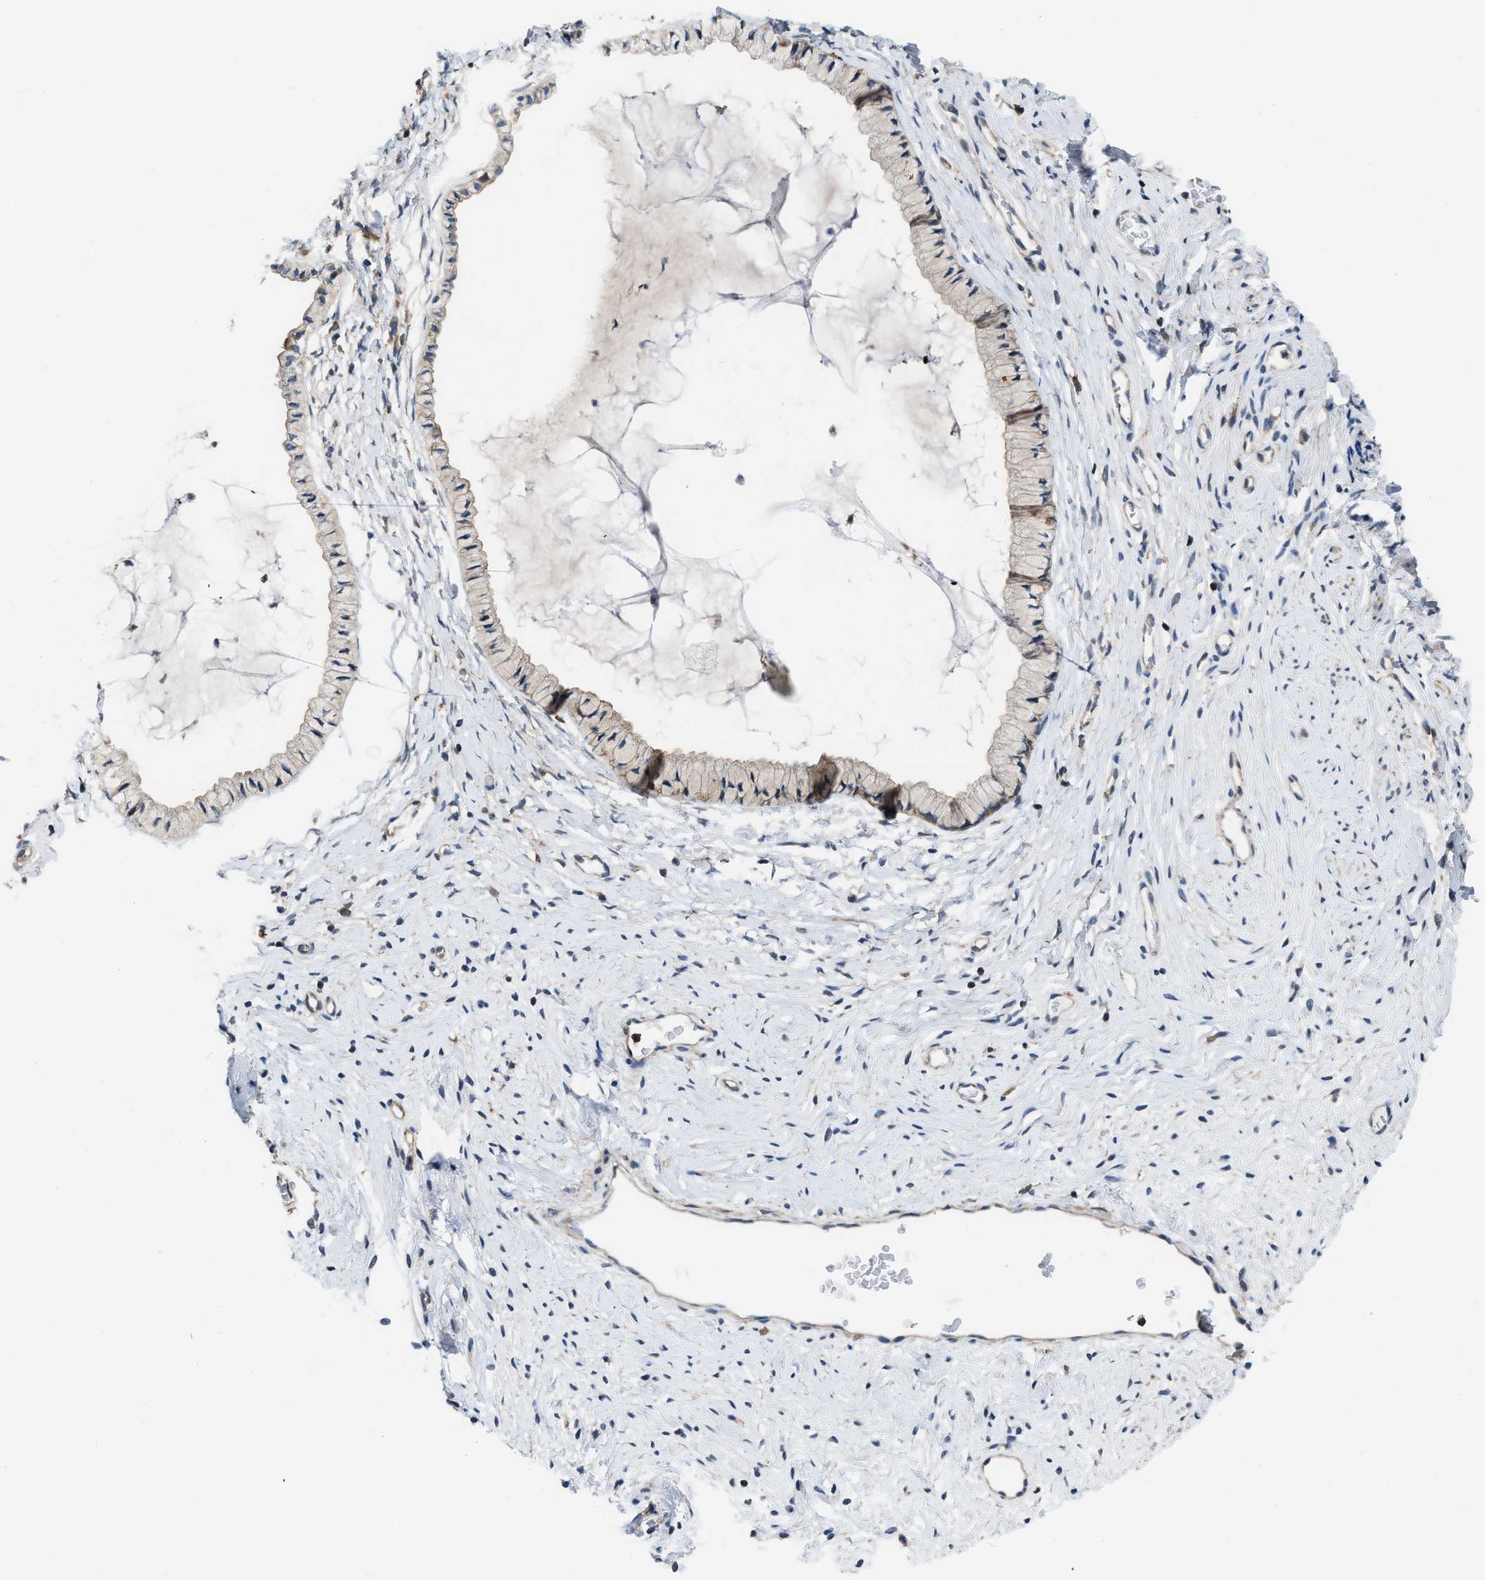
{"staining": {"intensity": "weak", "quantity": "25%-75%", "location": "cytoplasmic/membranous"}, "tissue": "cervix", "cell_type": "Glandular cells", "image_type": "normal", "snomed": [{"axis": "morphology", "description": "Normal tissue, NOS"}, {"axis": "topography", "description": "Cervix"}], "caption": "This photomicrograph demonstrates immunohistochemistry staining of normal cervix, with low weak cytoplasmic/membranous expression in about 25%-75% of glandular cells.", "gene": "MYO18A", "patient": {"sex": "female", "age": 77}}